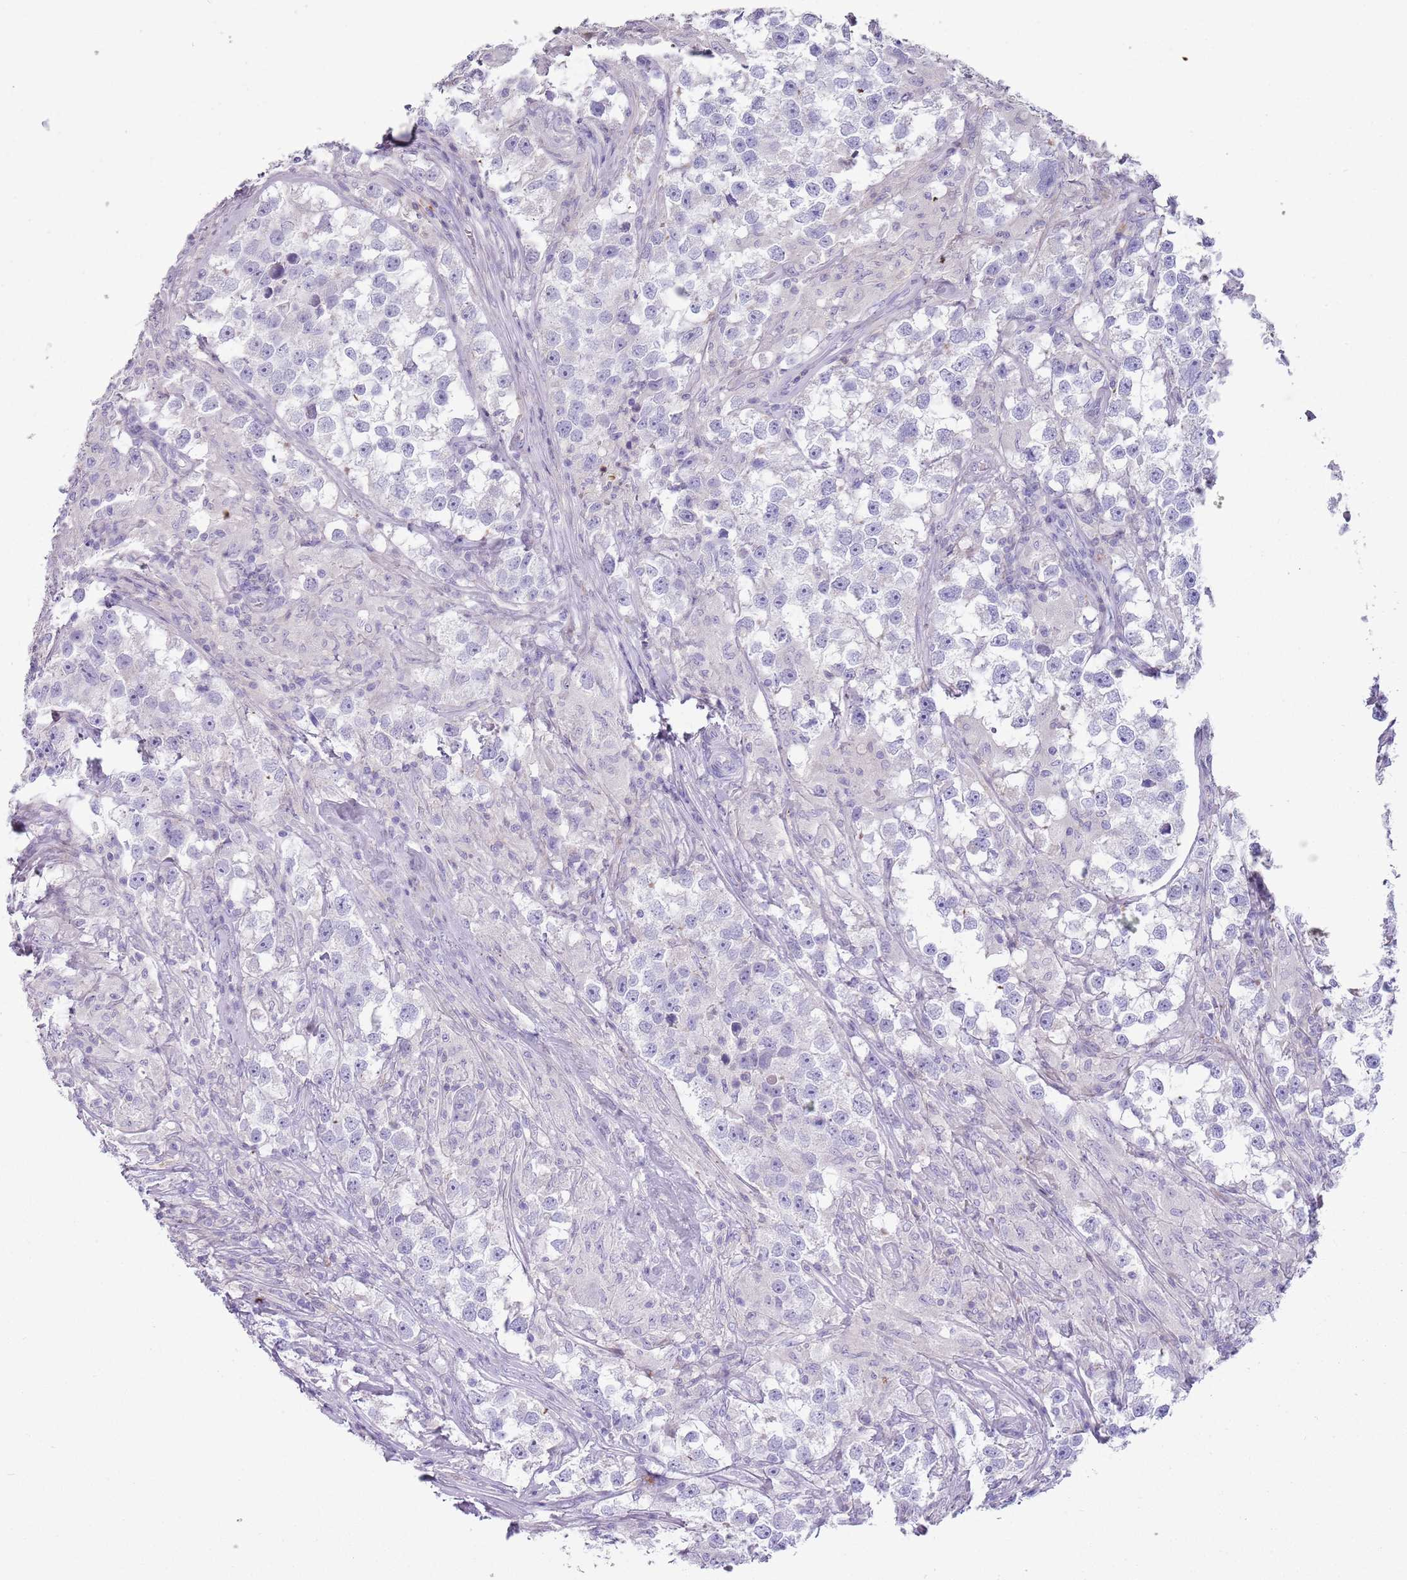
{"staining": {"intensity": "negative", "quantity": "none", "location": "none"}, "tissue": "testis cancer", "cell_type": "Tumor cells", "image_type": "cancer", "snomed": [{"axis": "morphology", "description": "Seminoma, NOS"}, {"axis": "topography", "description": "Testis"}], "caption": "Seminoma (testis) stained for a protein using IHC shows no positivity tumor cells.", "gene": "NBPF20", "patient": {"sex": "male", "age": 46}}